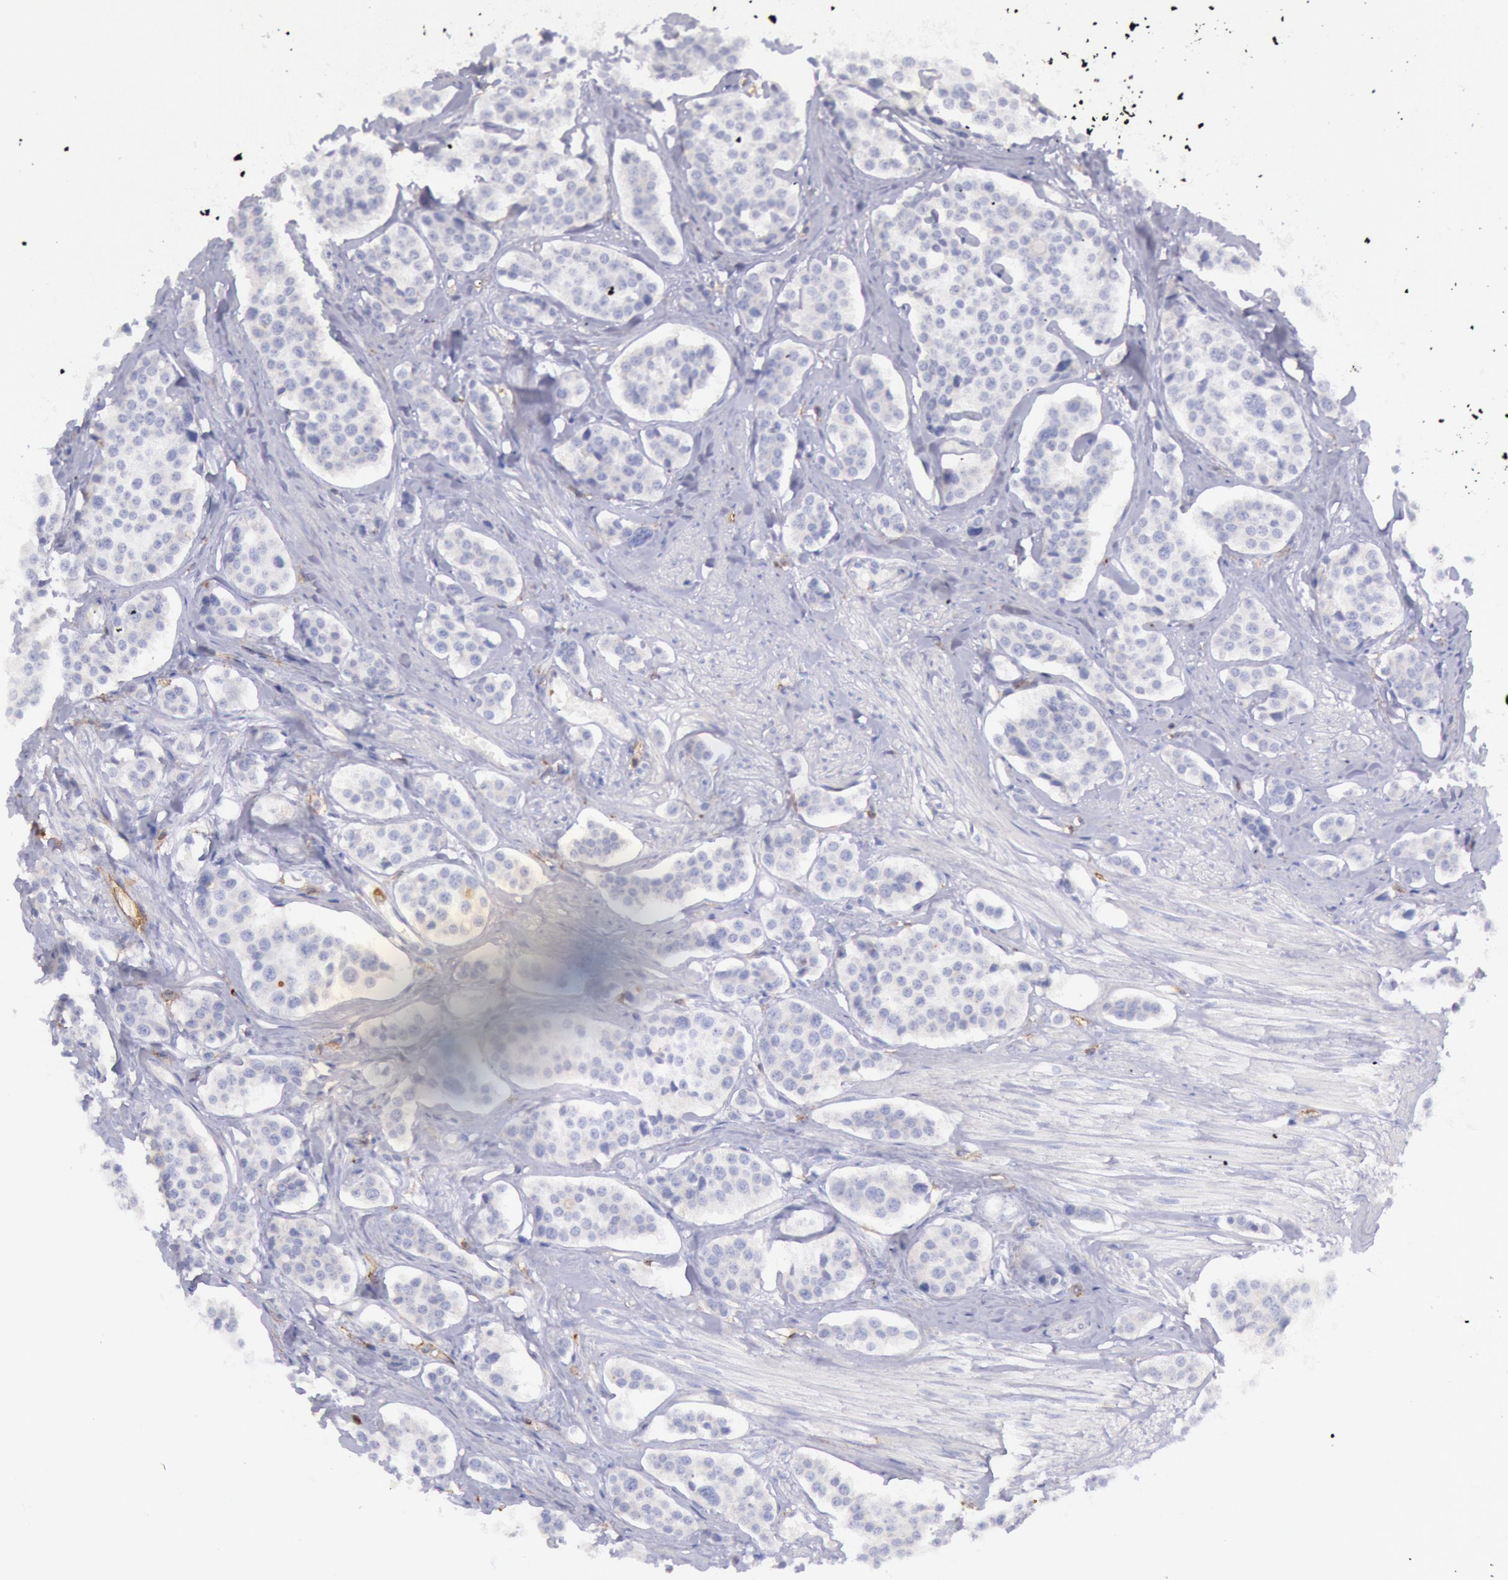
{"staining": {"intensity": "negative", "quantity": "none", "location": "none"}, "tissue": "carcinoid", "cell_type": "Tumor cells", "image_type": "cancer", "snomed": [{"axis": "morphology", "description": "Carcinoid, malignant, NOS"}, {"axis": "topography", "description": "Small intestine"}], "caption": "This is a histopathology image of IHC staining of carcinoid, which shows no positivity in tumor cells.", "gene": "LYN", "patient": {"sex": "male", "age": 60}}